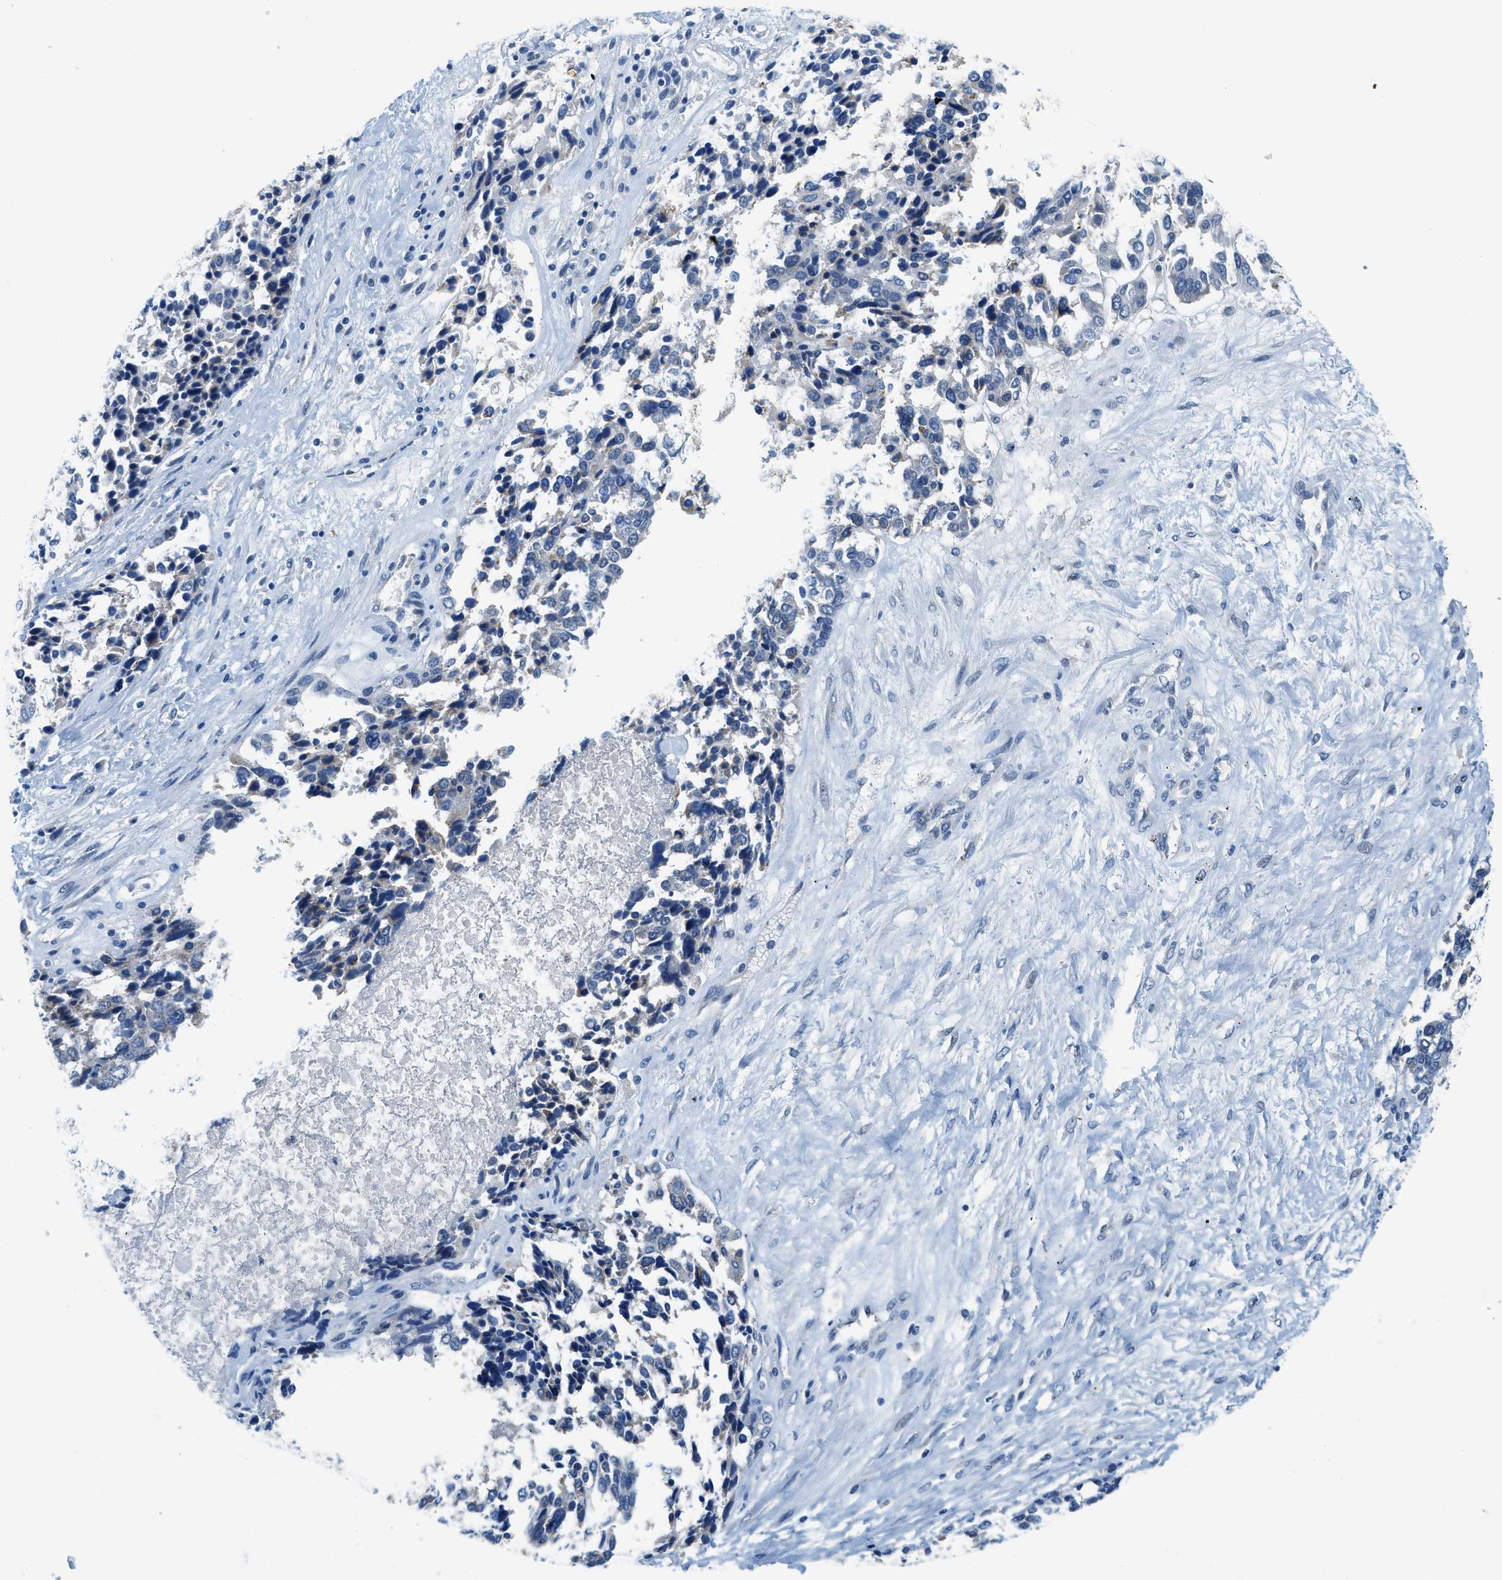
{"staining": {"intensity": "negative", "quantity": "none", "location": "none"}, "tissue": "ovarian cancer", "cell_type": "Tumor cells", "image_type": "cancer", "snomed": [{"axis": "morphology", "description": "Cystadenocarcinoma, serous, NOS"}, {"axis": "topography", "description": "Ovary"}], "caption": "A photomicrograph of ovarian serous cystadenocarcinoma stained for a protein shows no brown staining in tumor cells.", "gene": "ADGRE3", "patient": {"sex": "female", "age": 44}}